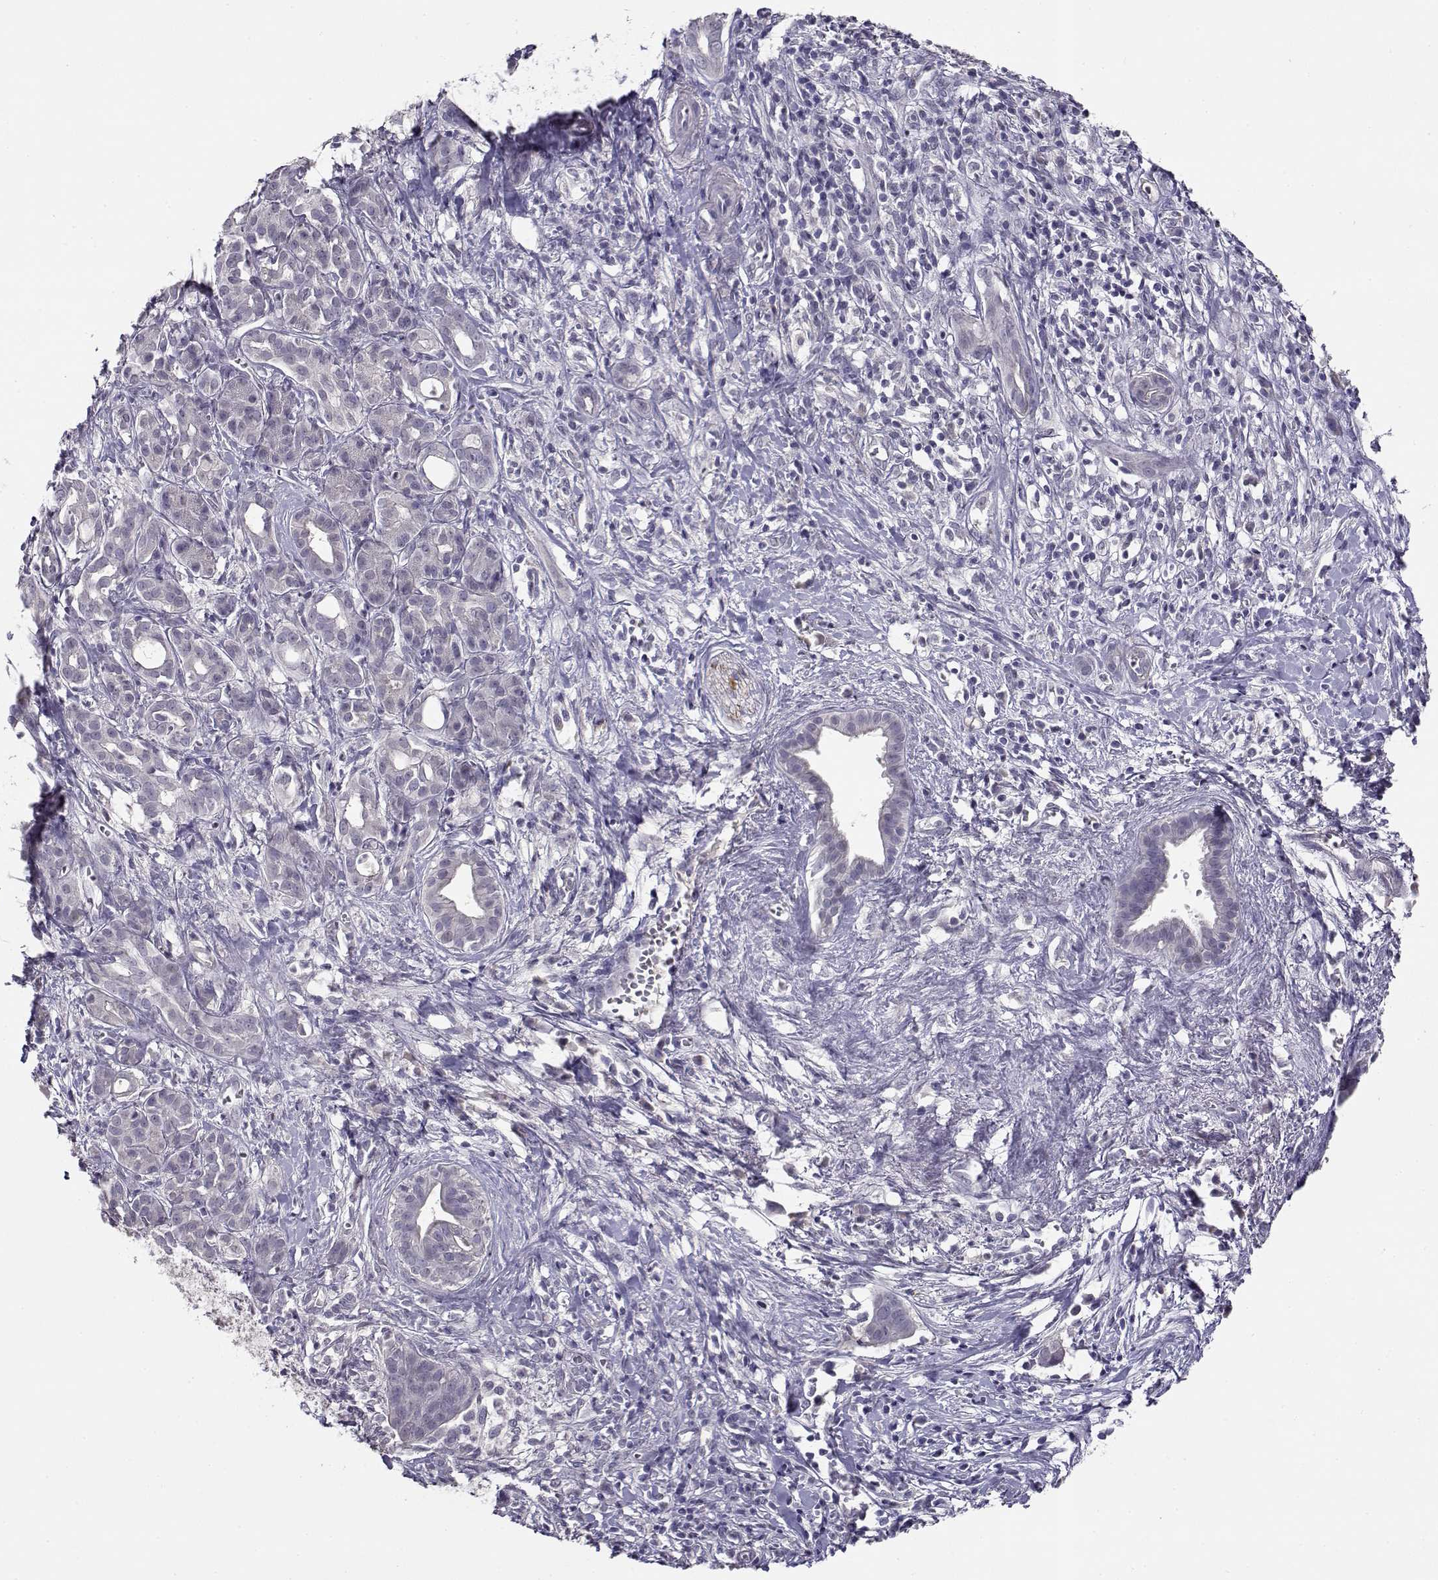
{"staining": {"intensity": "negative", "quantity": "none", "location": "none"}, "tissue": "pancreatic cancer", "cell_type": "Tumor cells", "image_type": "cancer", "snomed": [{"axis": "morphology", "description": "Adenocarcinoma, NOS"}, {"axis": "topography", "description": "Pancreas"}], "caption": "The micrograph displays no staining of tumor cells in pancreatic cancer (adenocarcinoma).", "gene": "RHOXF2", "patient": {"sex": "male", "age": 61}}